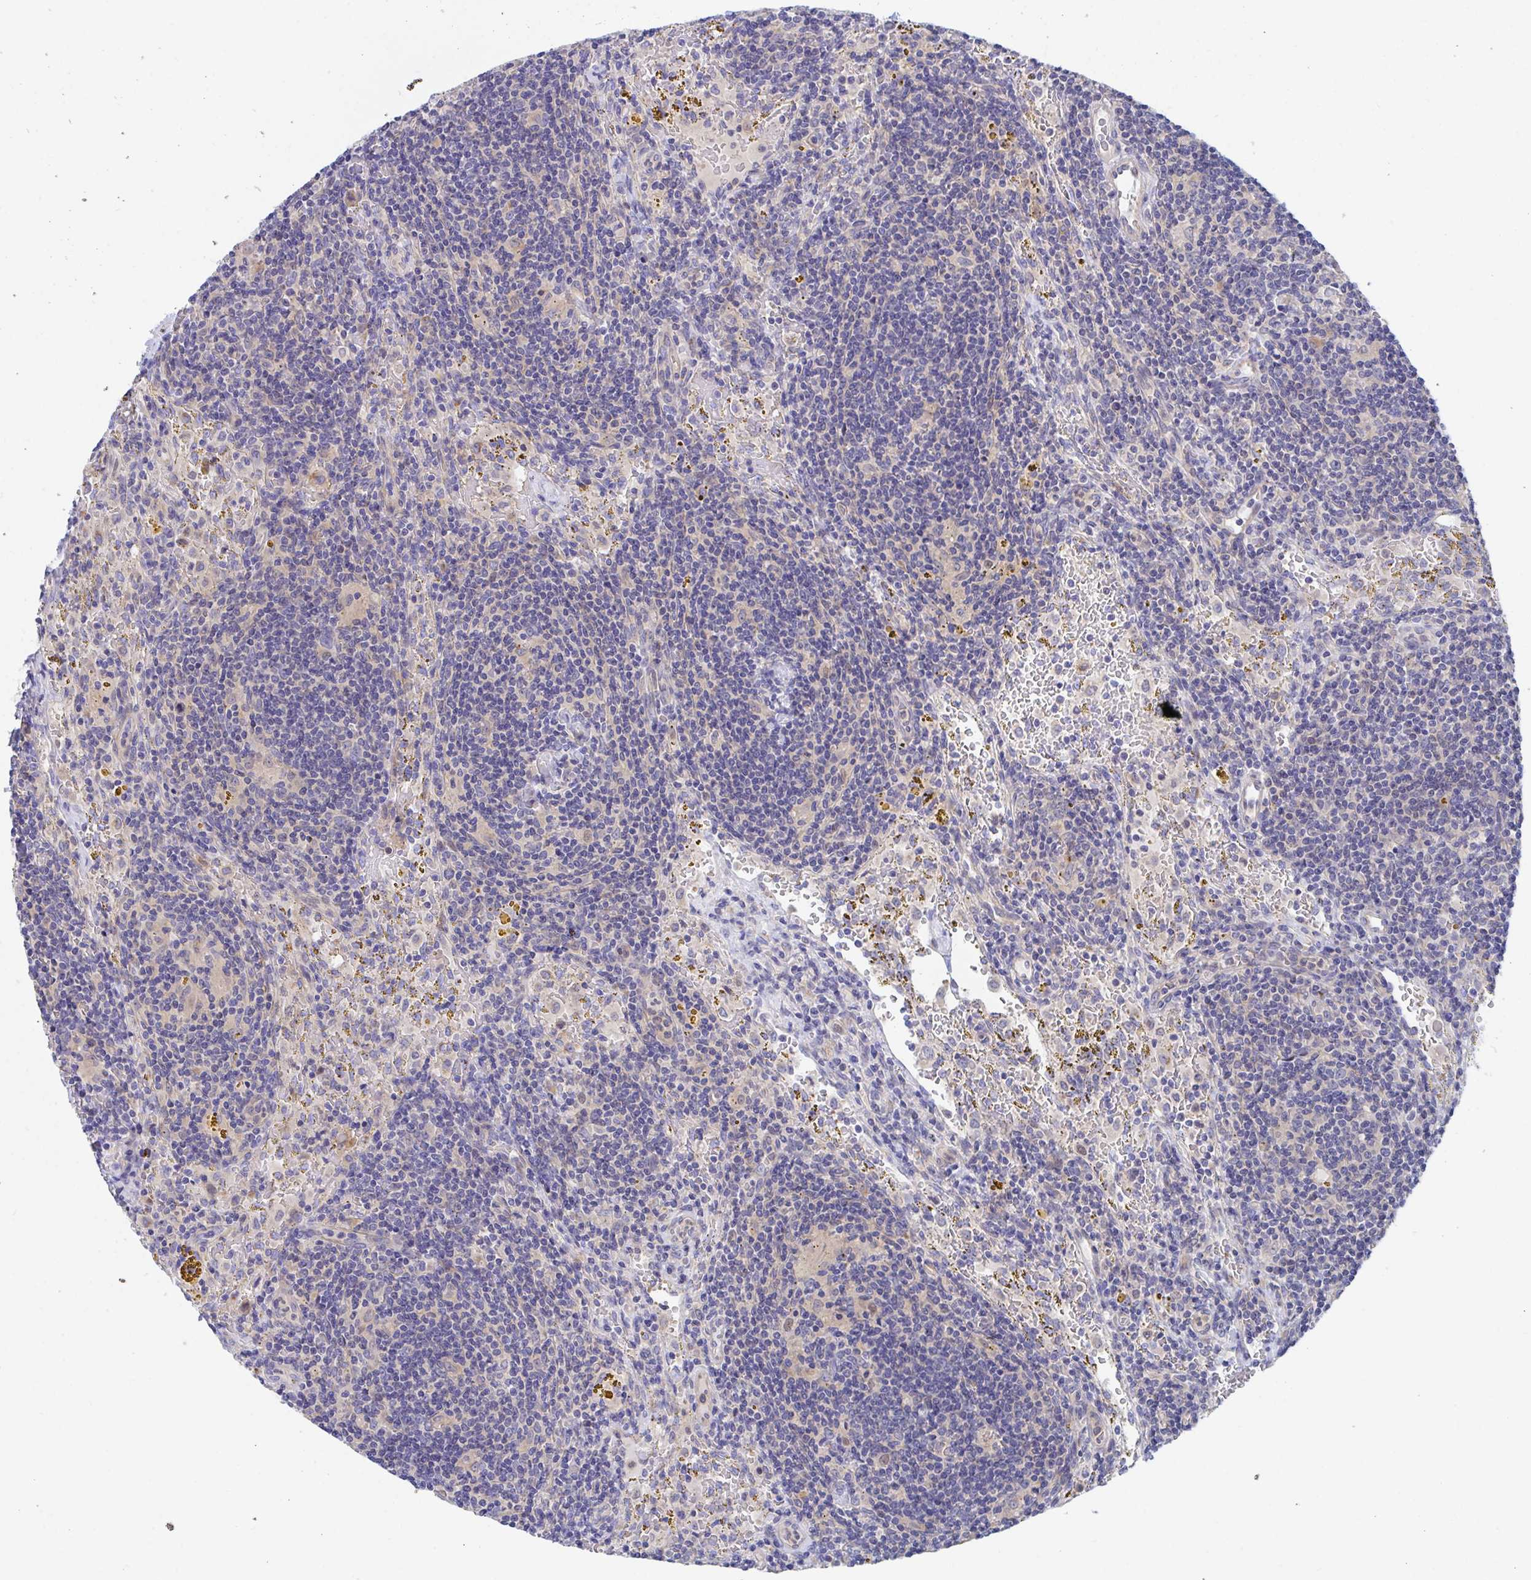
{"staining": {"intensity": "weak", "quantity": "<25%", "location": "nuclear"}, "tissue": "lymphoma", "cell_type": "Tumor cells", "image_type": "cancer", "snomed": [{"axis": "morphology", "description": "Malignant lymphoma, non-Hodgkin's type, Low grade"}, {"axis": "topography", "description": "Spleen"}], "caption": "A histopathology image of human lymphoma is negative for staining in tumor cells.", "gene": "P2RX3", "patient": {"sex": "female", "age": 70}}